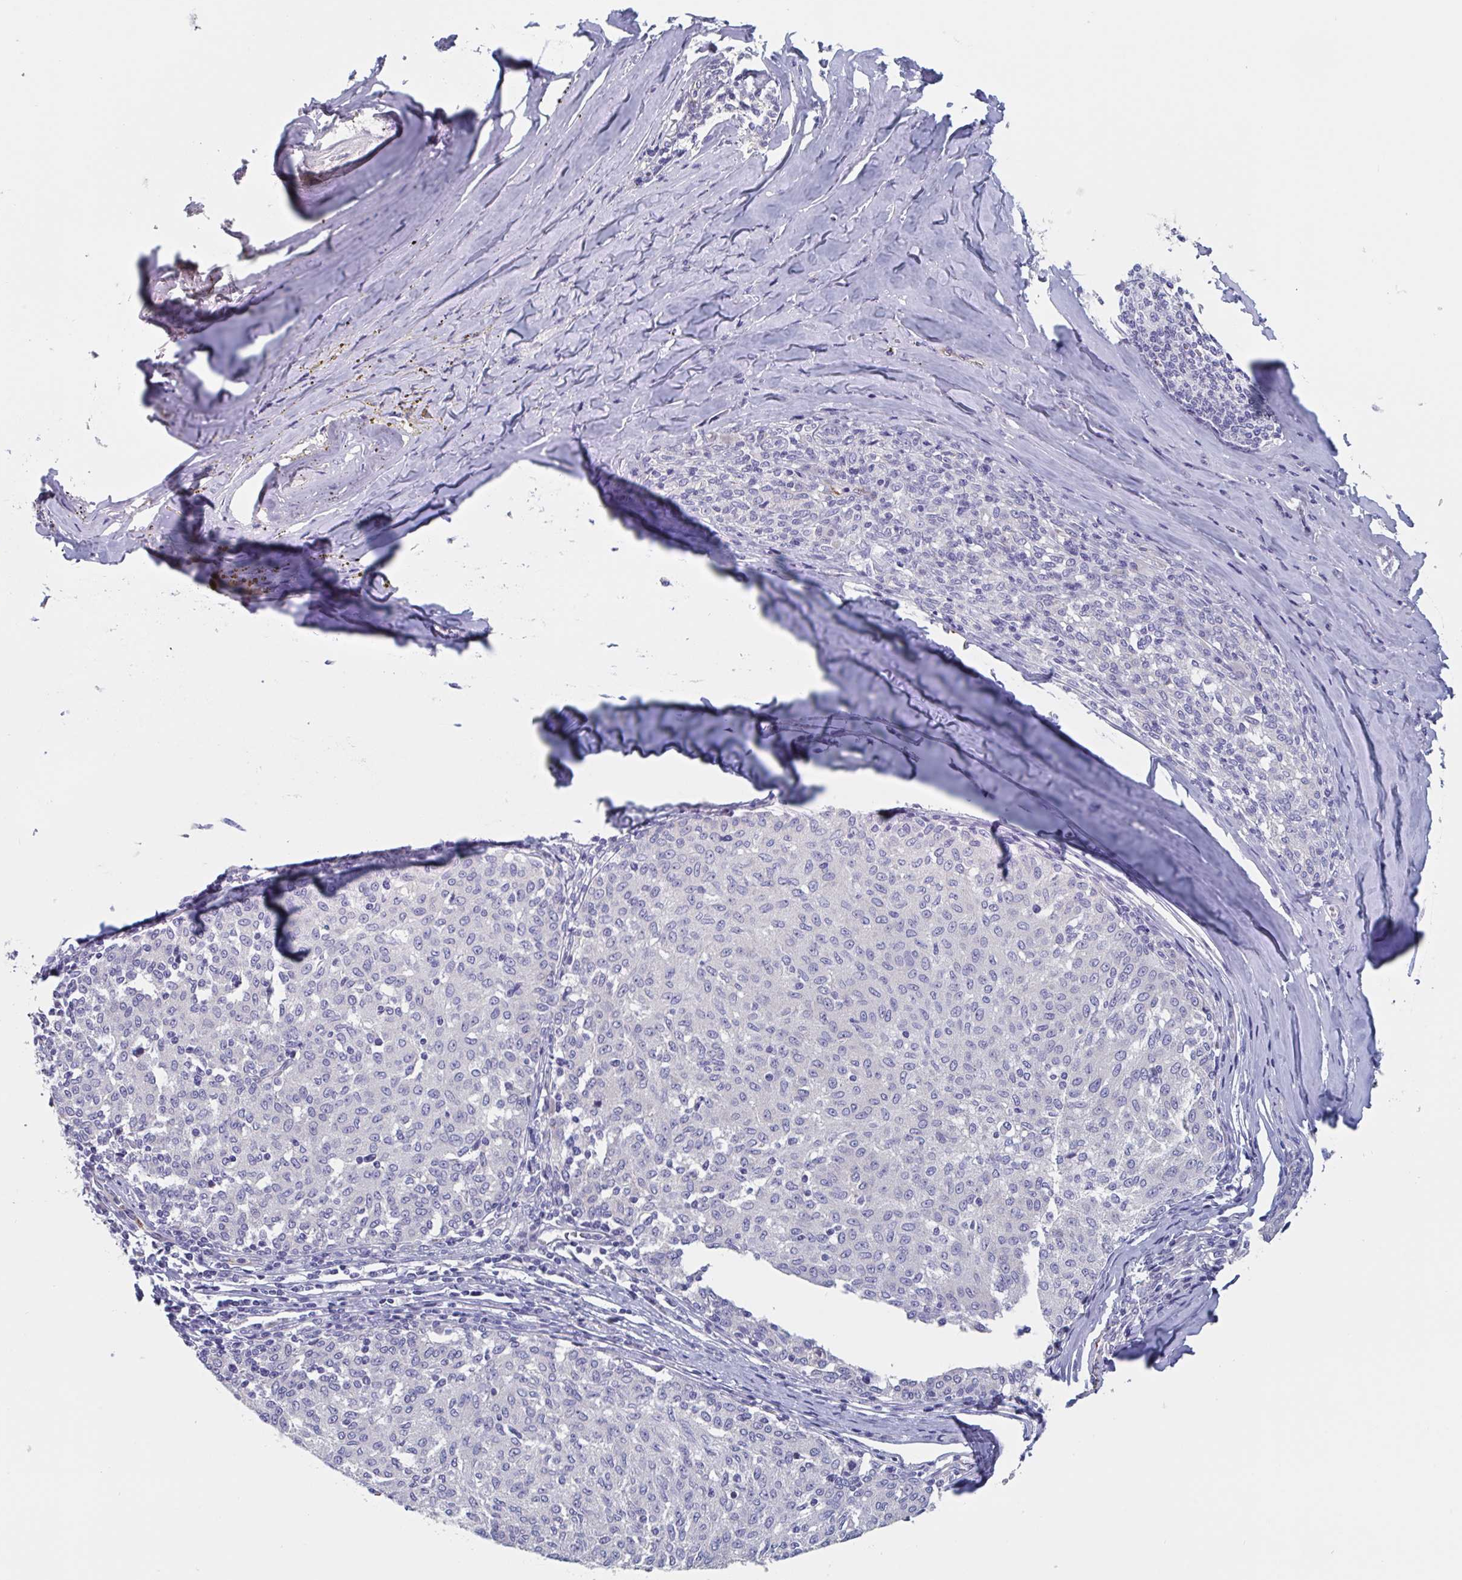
{"staining": {"intensity": "negative", "quantity": "none", "location": "none"}, "tissue": "melanoma", "cell_type": "Tumor cells", "image_type": "cancer", "snomed": [{"axis": "morphology", "description": "Malignant melanoma, NOS"}, {"axis": "topography", "description": "Skin"}], "caption": "An immunohistochemistry photomicrograph of melanoma is shown. There is no staining in tumor cells of melanoma. (DAB immunohistochemistry visualized using brightfield microscopy, high magnification).", "gene": "ABHD16A", "patient": {"sex": "female", "age": 72}}